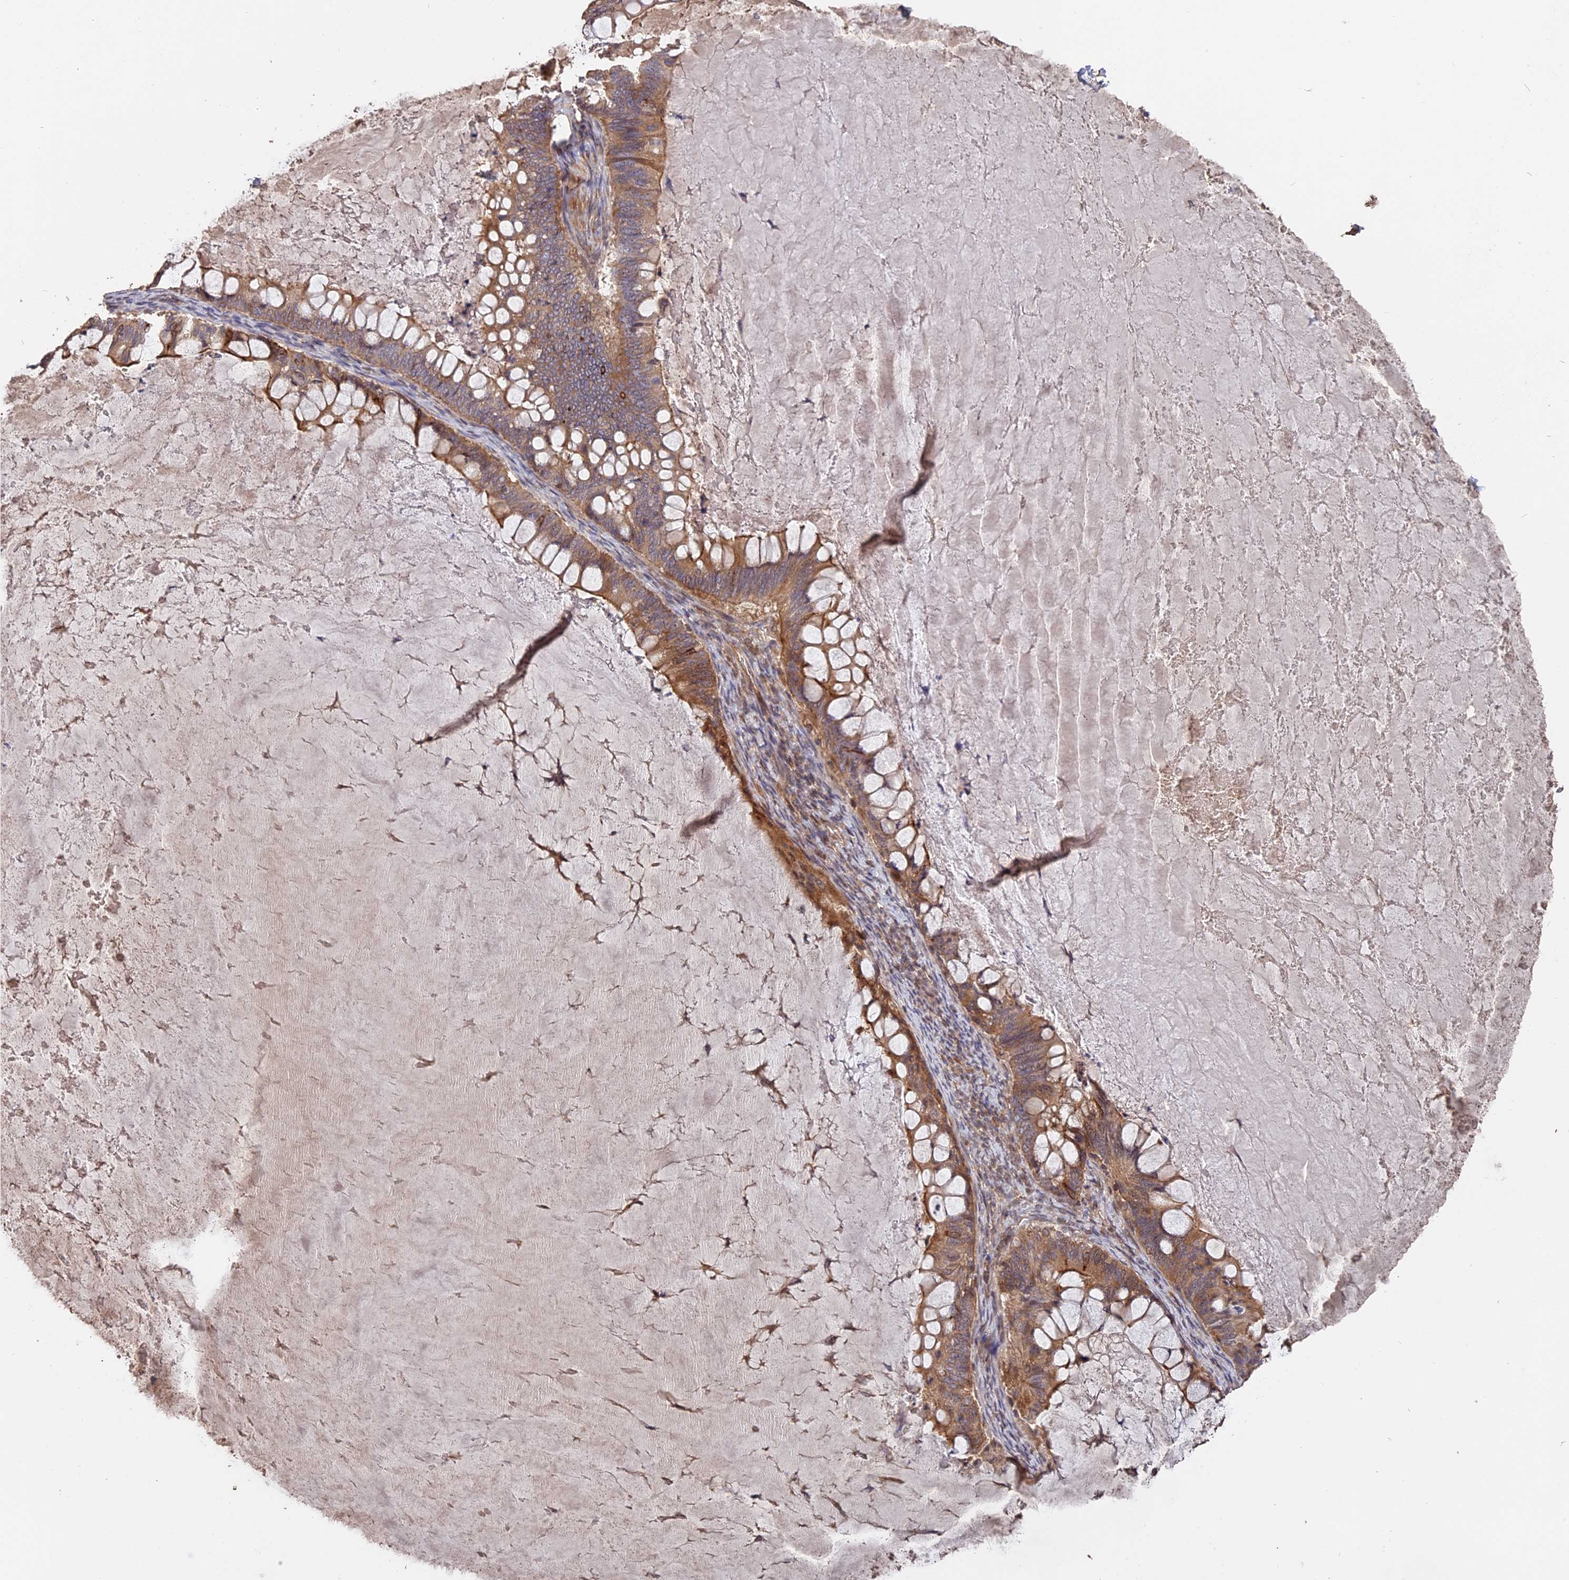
{"staining": {"intensity": "moderate", "quantity": ">75%", "location": "cytoplasmic/membranous"}, "tissue": "ovarian cancer", "cell_type": "Tumor cells", "image_type": "cancer", "snomed": [{"axis": "morphology", "description": "Cystadenocarcinoma, mucinous, NOS"}, {"axis": "topography", "description": "Ovary"}], "caption": "This histopathology image shows immunohistochemistry staining of human mucinous cystadenocarcinoma (ovarian), with medium moderate cytoplasmic/membranous positivity in approximately >75% of tumor cells.", "gene": "RASAL1", "patient": {"sex": "female", "age": 61}}